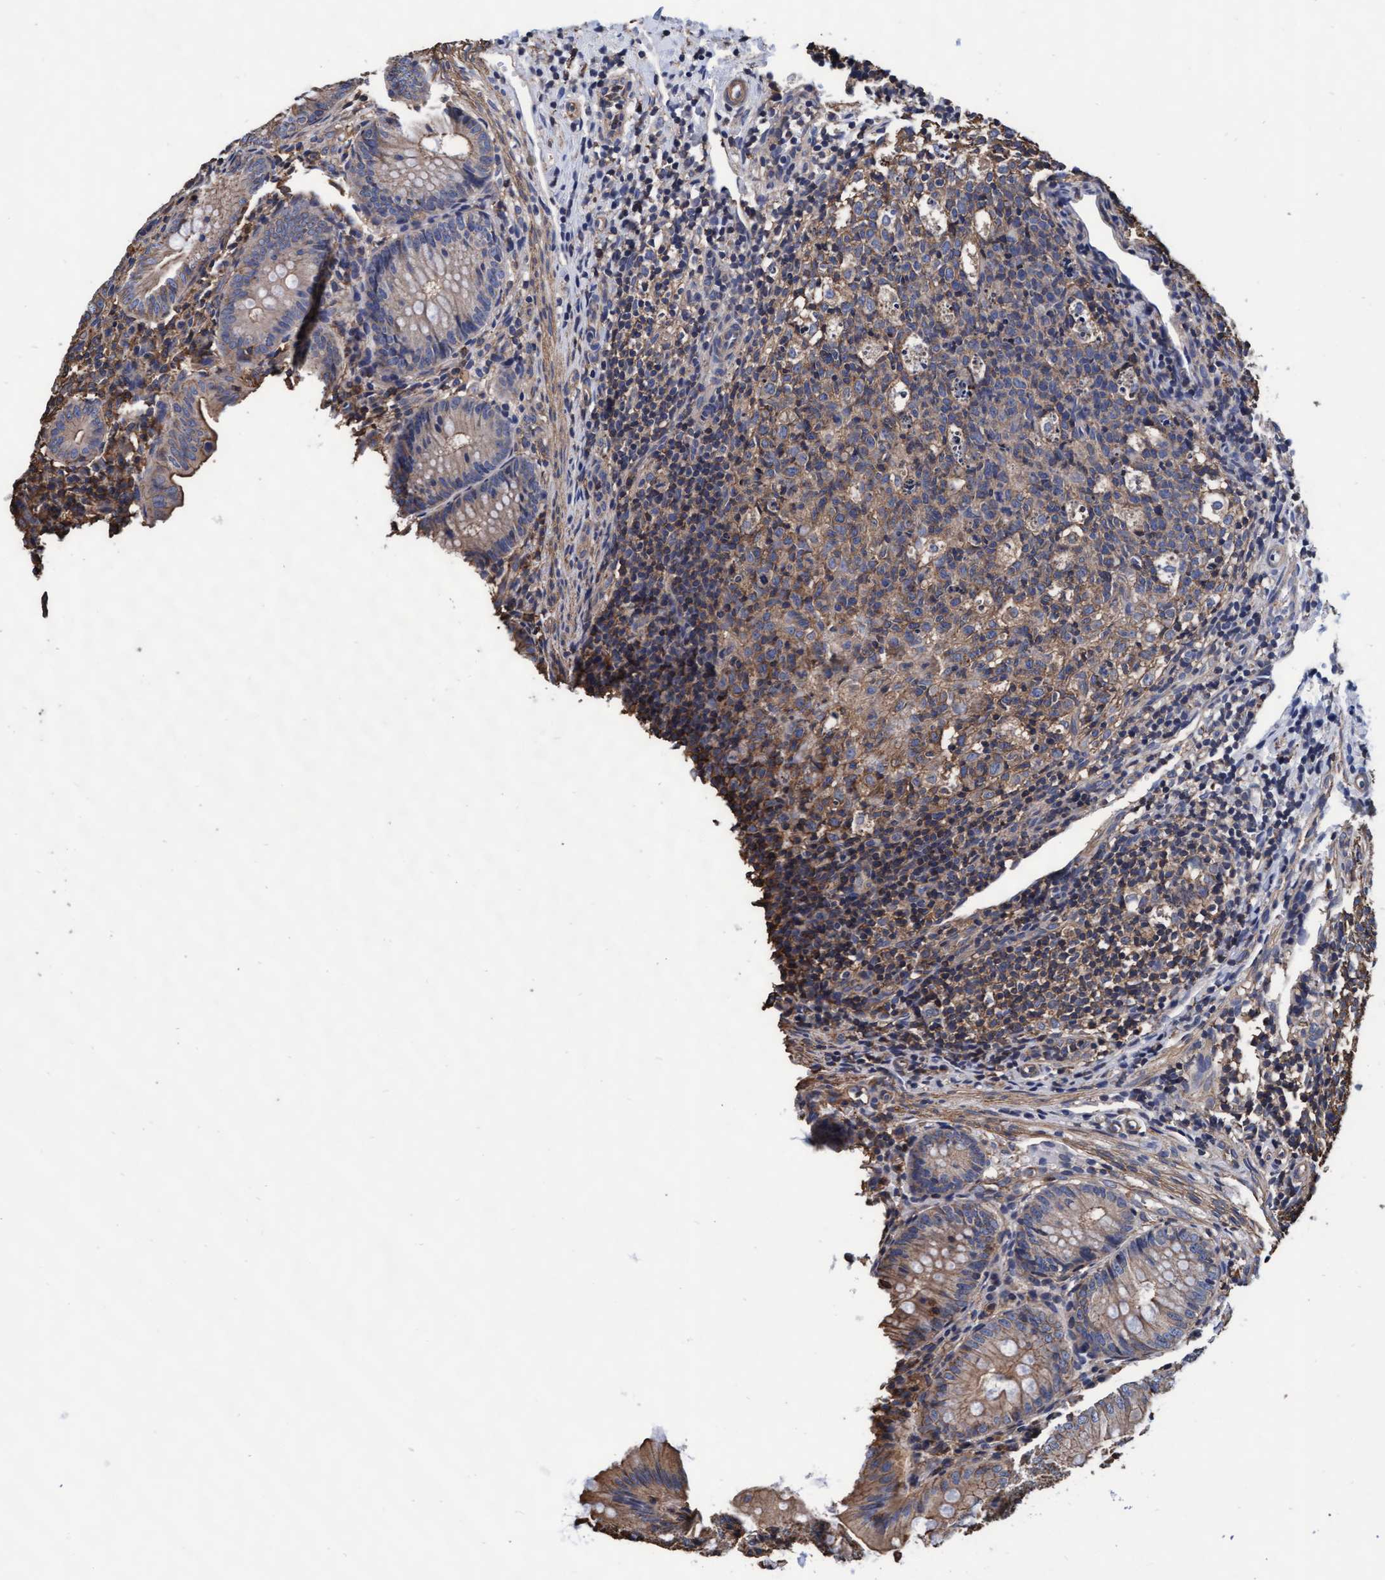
{"staining": {"intensity": "moderate", "quantity": "<25%", "location": "cytoplasmic/membranous"}, "tissue": "appendix", "cell_type": "Glandular cells", "image_type": "normal", "snomed": [{"axis": "morphology", "description": "Normal tissue, NOS"}, {"axis": "topography", "description": "Appendix"}], "caption": "Protein staining displays moderate cytoplasmic/membranous expression in about <25% of glandular cells in normal appendix.", "gene": "GRHPR", "patient": {"sex": "male", "age": 1}}